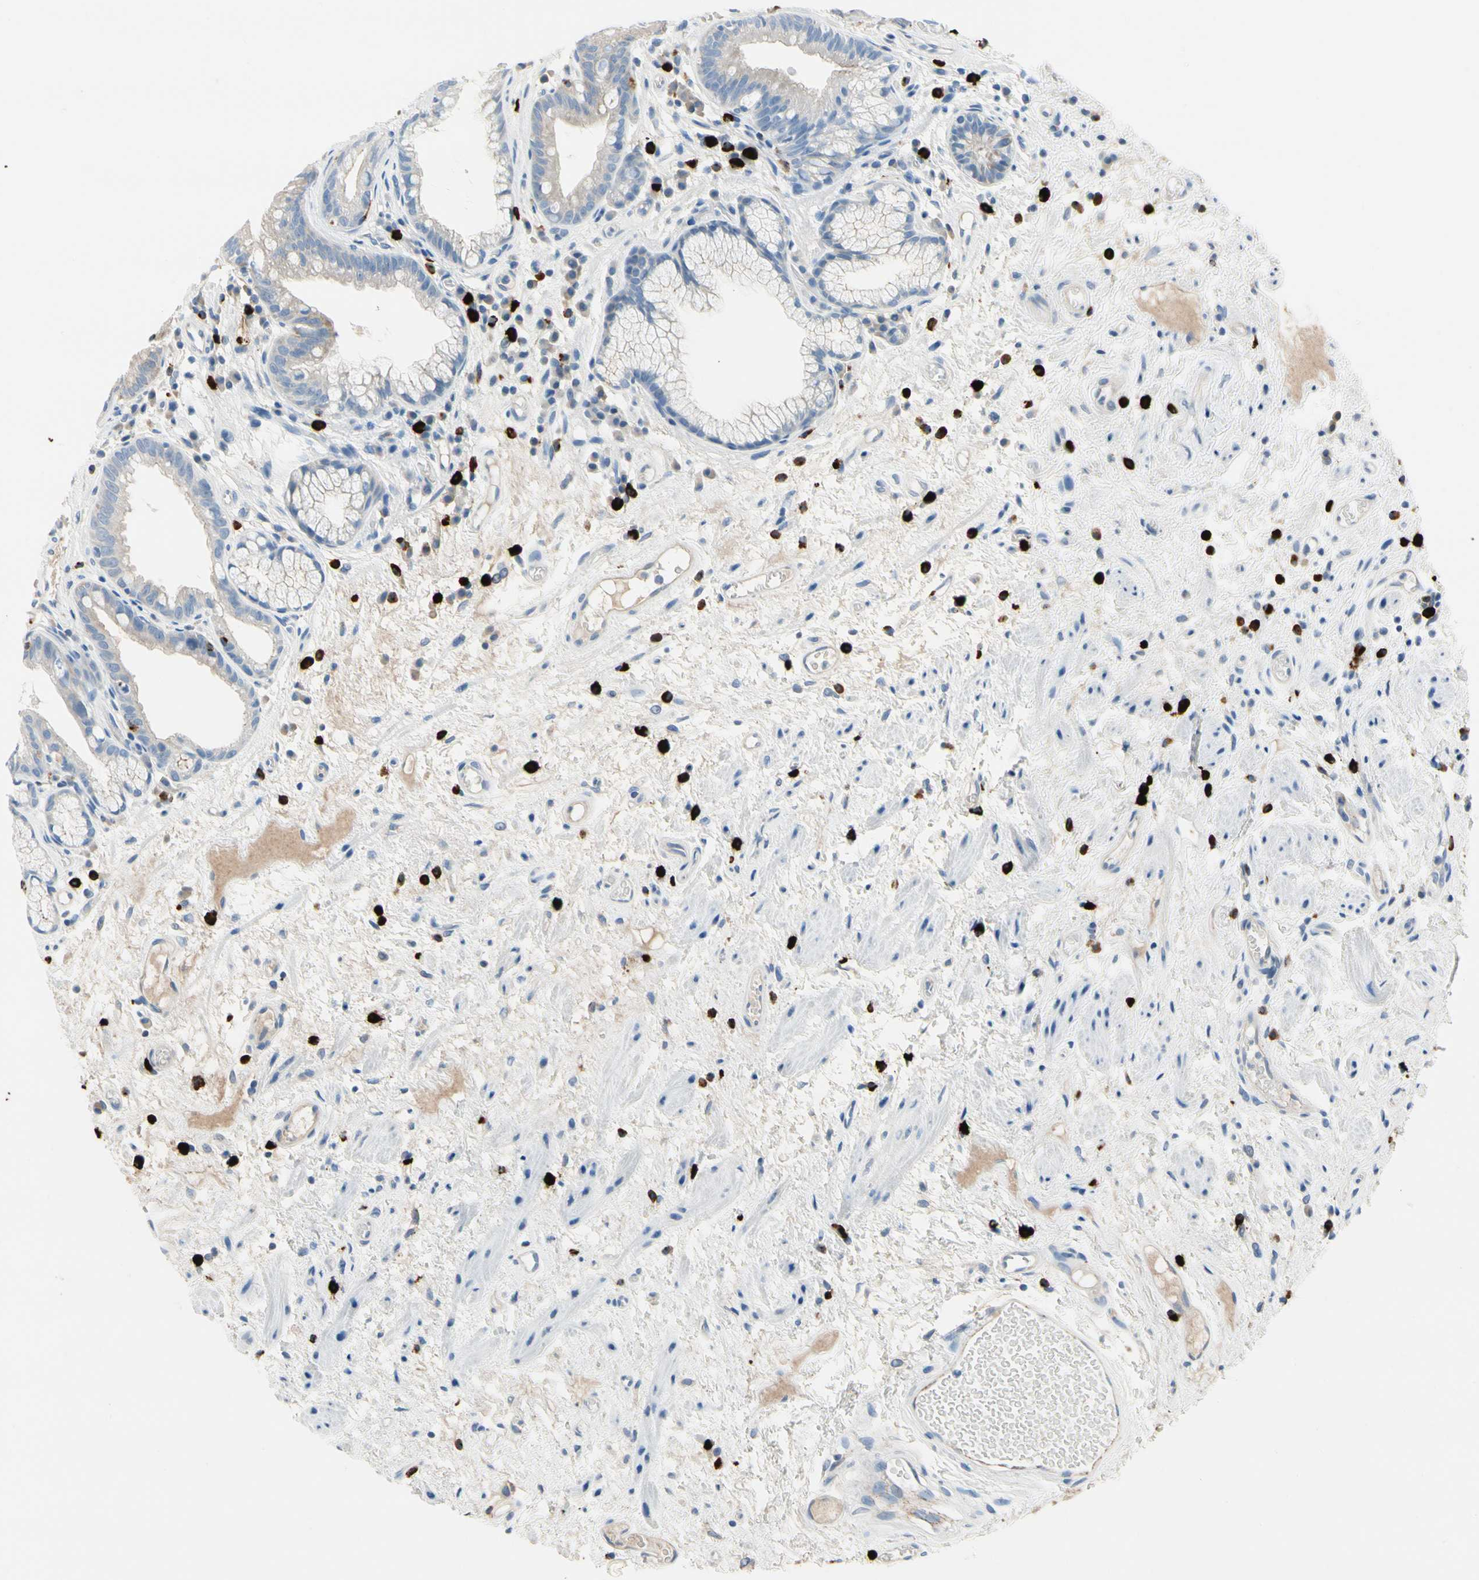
{"staining": {"intensity": "moderate", "quantity": "25%-75%", "location": "cytoplasmic/membranous"}, "tissue": "stomach", "cell_type": "Glandular cells", "image_type": "normal", "snomed": [{"axis": "morphology", "description": "Normal tissue, NOS"}, {"axis": "topography", "description": "Stomach, upper"}], "caption": "The photomicrograph demonstrates staining of normal stomach, revealing moderate cytoplasmic/membranous protein positivity (brown color) within glandular cells.", "gene": "CPA3", "patient": {"sex": "male", "age": 72}}